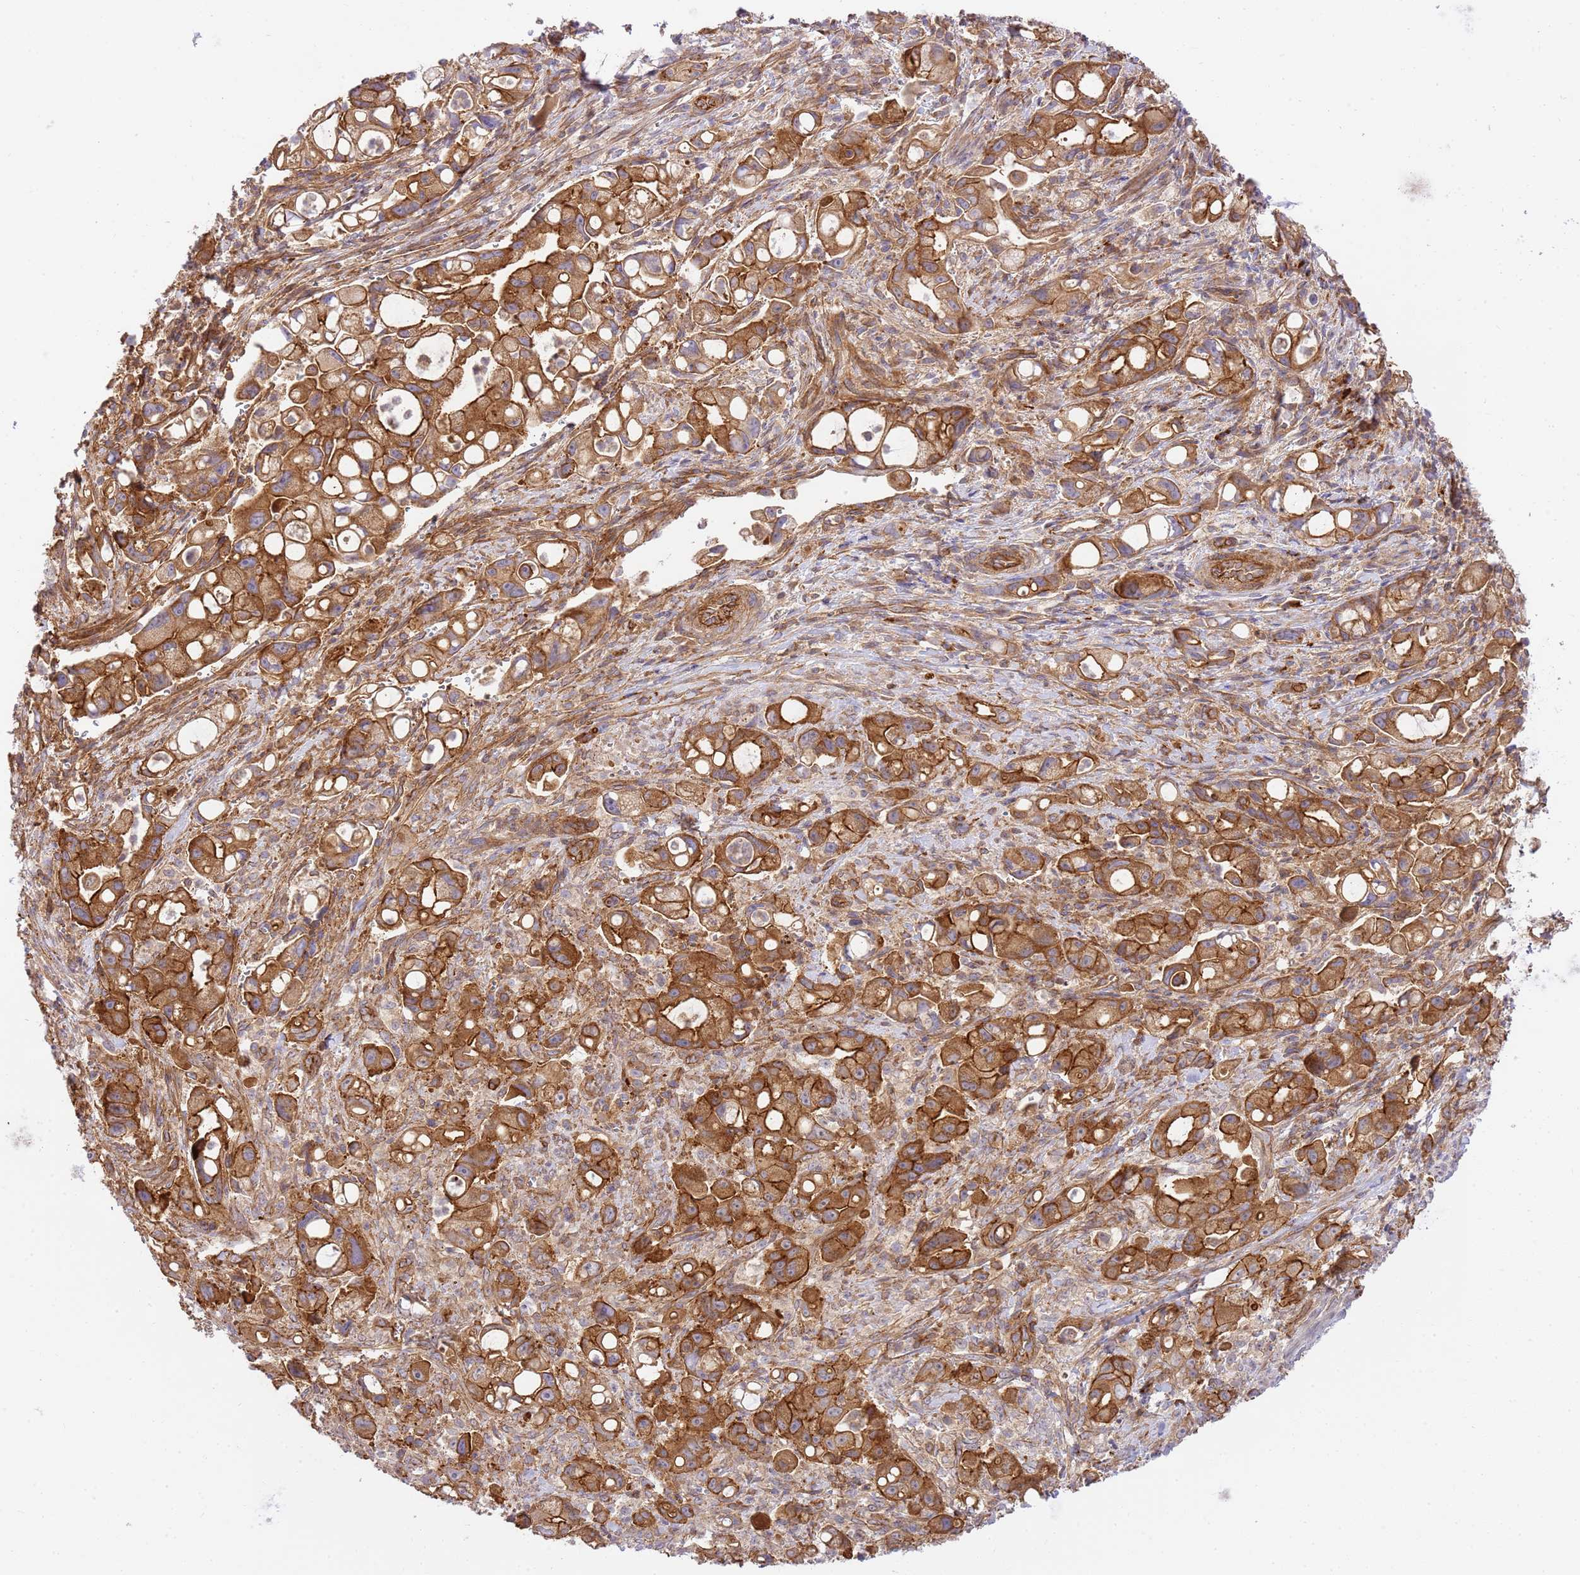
{"staining": {"intensity": "strong", "quantity": ">75%", "location": "cytoplasmic/membranous"}, "tissue": "pancreatic cancer", "cell_type": "Tumor cells", "image_type": "cancer", "snomed": [{"axis": "morphology", "description": "Adenocarcinoma, NOS"}, {"axis": "topography", "description": "Pancreas"}], "caption": "Pancreatic adenocarcinoma was stained to show a protein in brown. There is high levels of strong cytoplasmic/membranous expression in approximately >75% of tumor cells.", "gene": "EFCAB8", "patient": {"sex": "male", "age": 68}}